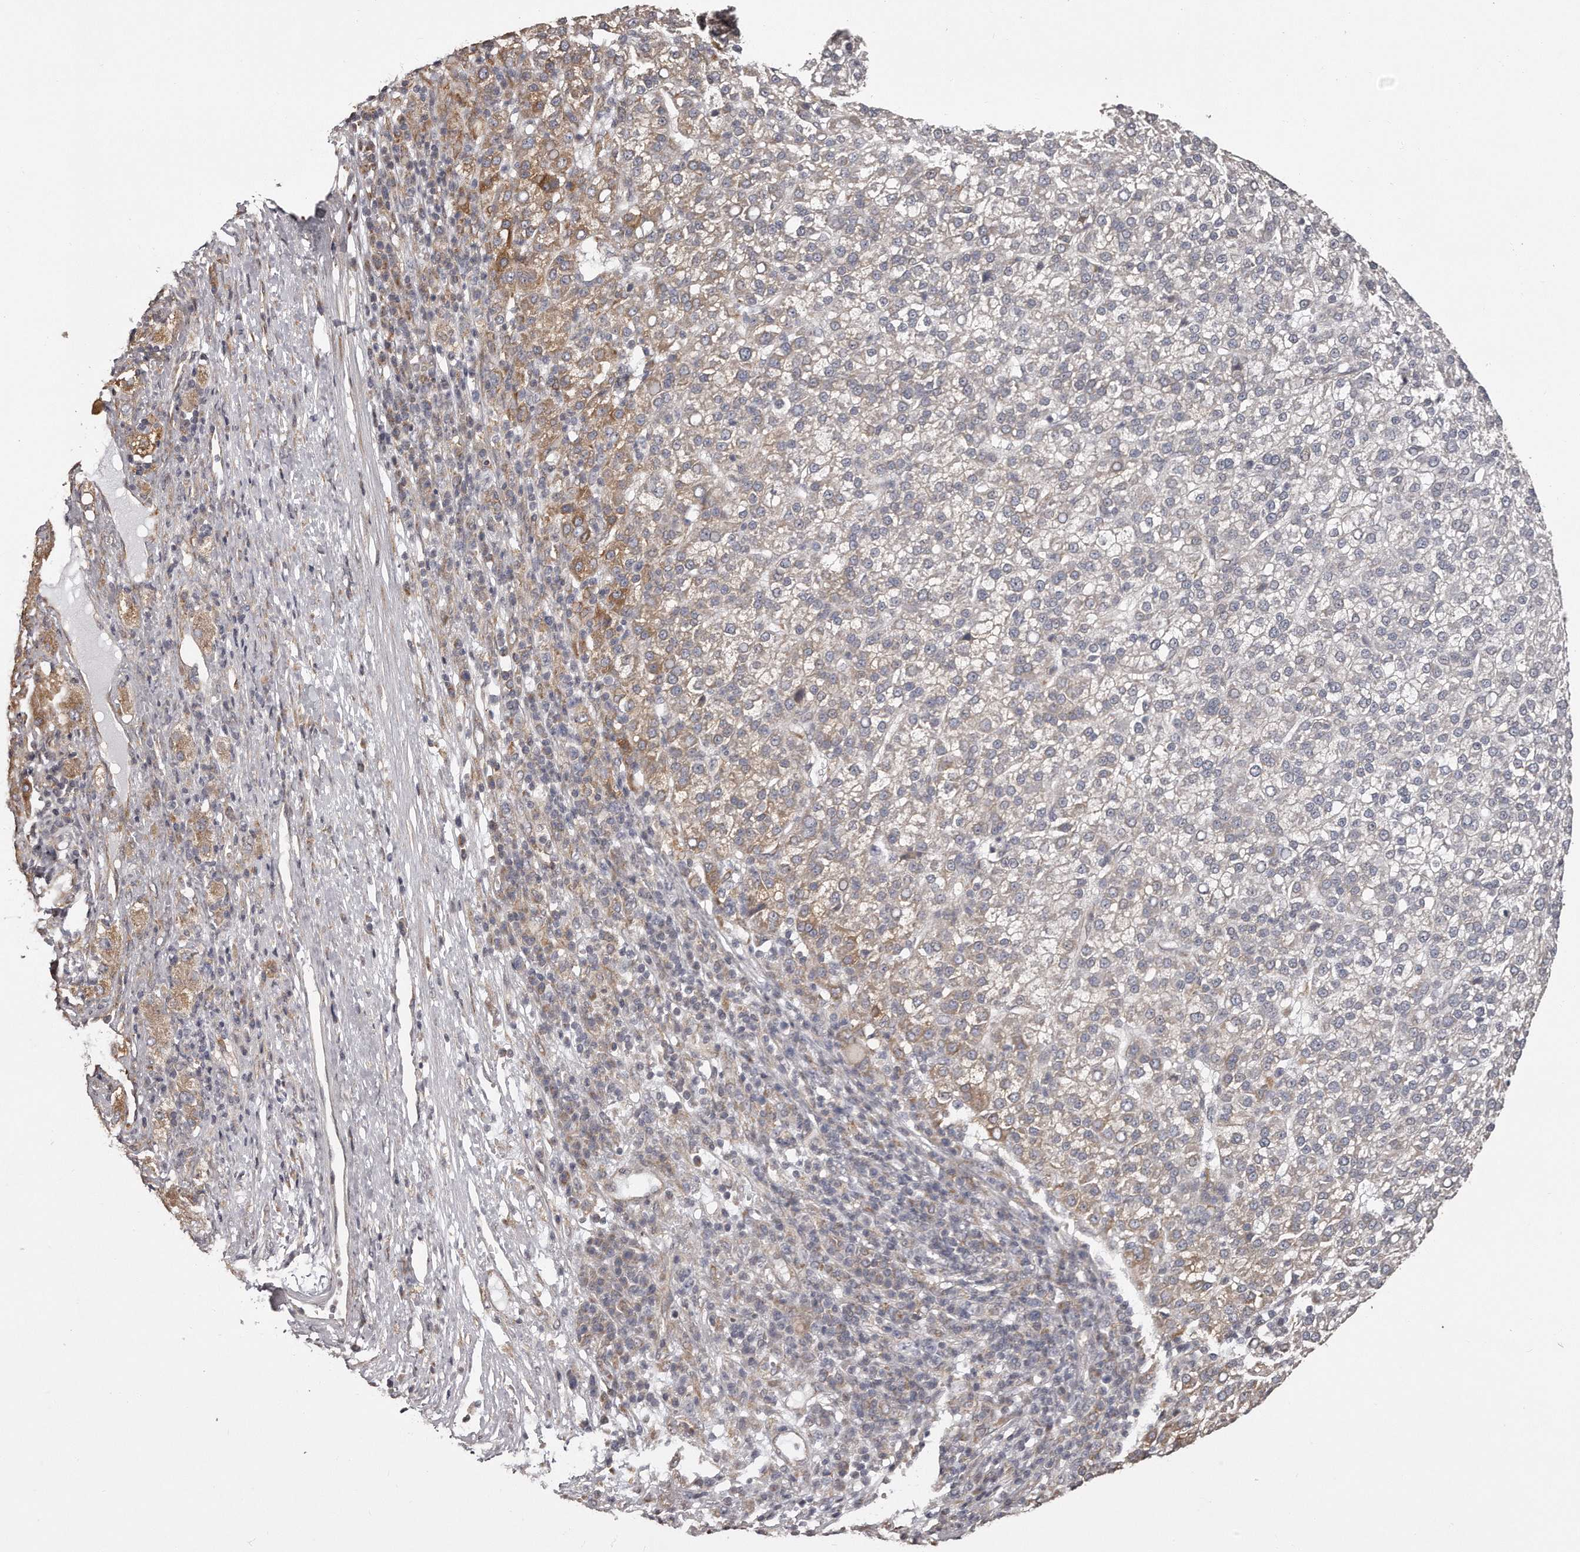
{"staining": {"intensity": "moderate", "quantity": "<25%", "location": "cytoplasmic/membranous"}, "tissue": "liver cancer", "cell_type": "Tumor cells", "image_type": "cancer", "snomed": [{"axis": "morphology", "description": "Carcinoma, Hepatocellular, NOS"}, {"axis": "topography", "description": "Liver"}], "caption": "Immunohistochemical staining of human hepatocellular carcinoma (liver) shows low levels of moderate cytoplasmic/membranous protein positivity in about <25% of tumor cells. The staining was performed using DAB to visualize the protein expression in brown, while the nuclei were stained in blue with hematoxylin (Magnification: 20x).", "gene": "TRAPPC14", "patient": {"sex": "female", "age": 58}}